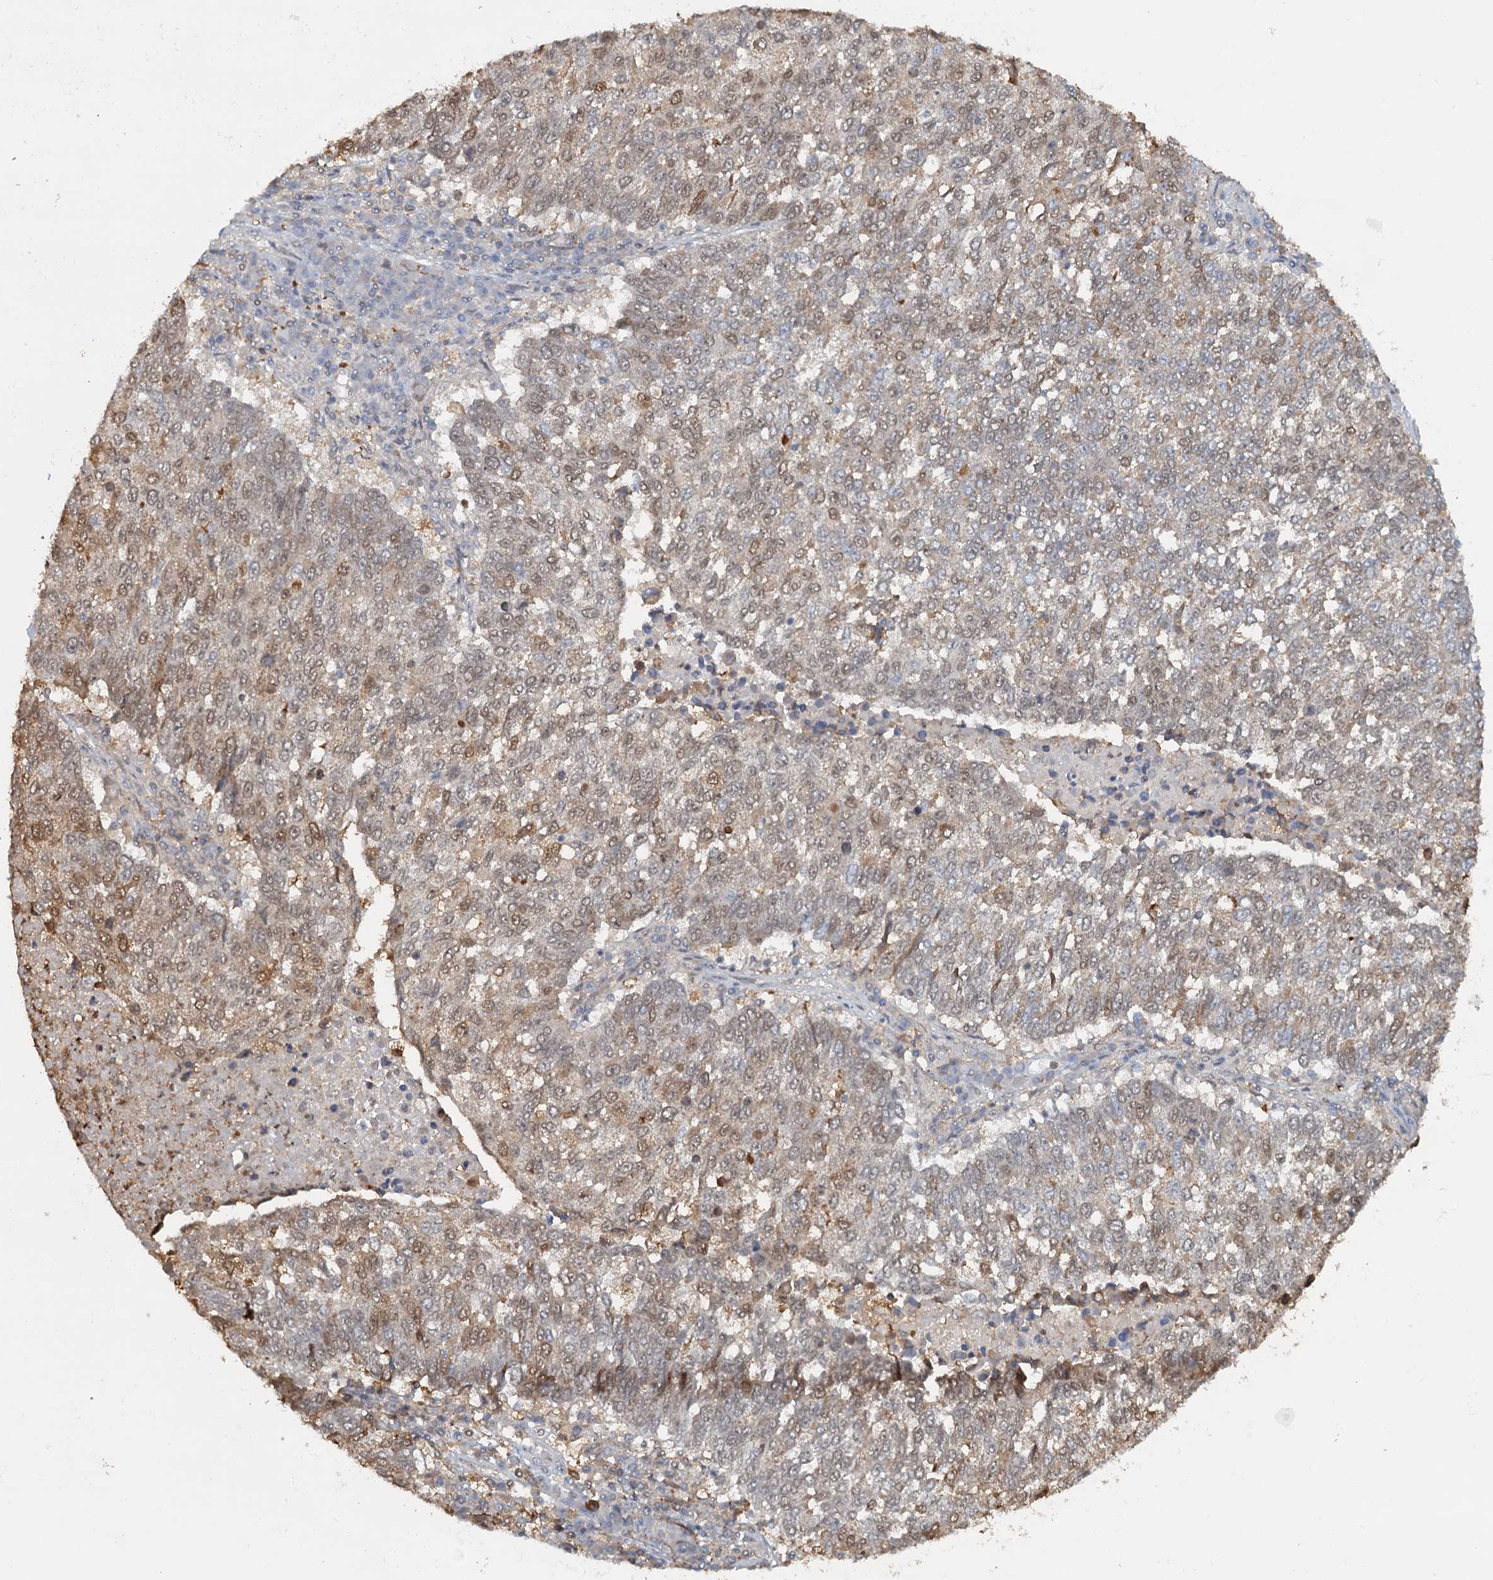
{"staining": {"intensity": "weak", "quantity": "25%-75%", "location": "cytoplasmic/membranous"}, "tissue": "lung cancer", "cell_type": "Tumor cells", "image_type": "cancer", "snomed": [{"axis": "morphology", "description": "Squamous cell carcinoma, NOS"}, {"axis": "topography", "description": "Lung"}], "caption": "Immunohistochemical staining of lung cancer shows low levels of weak cytoplasmic/membranous protein expression in about 25%-75% of tumor cells.", "gene": "ZNF609", "patient": {"sex": "male", "age": 73}}